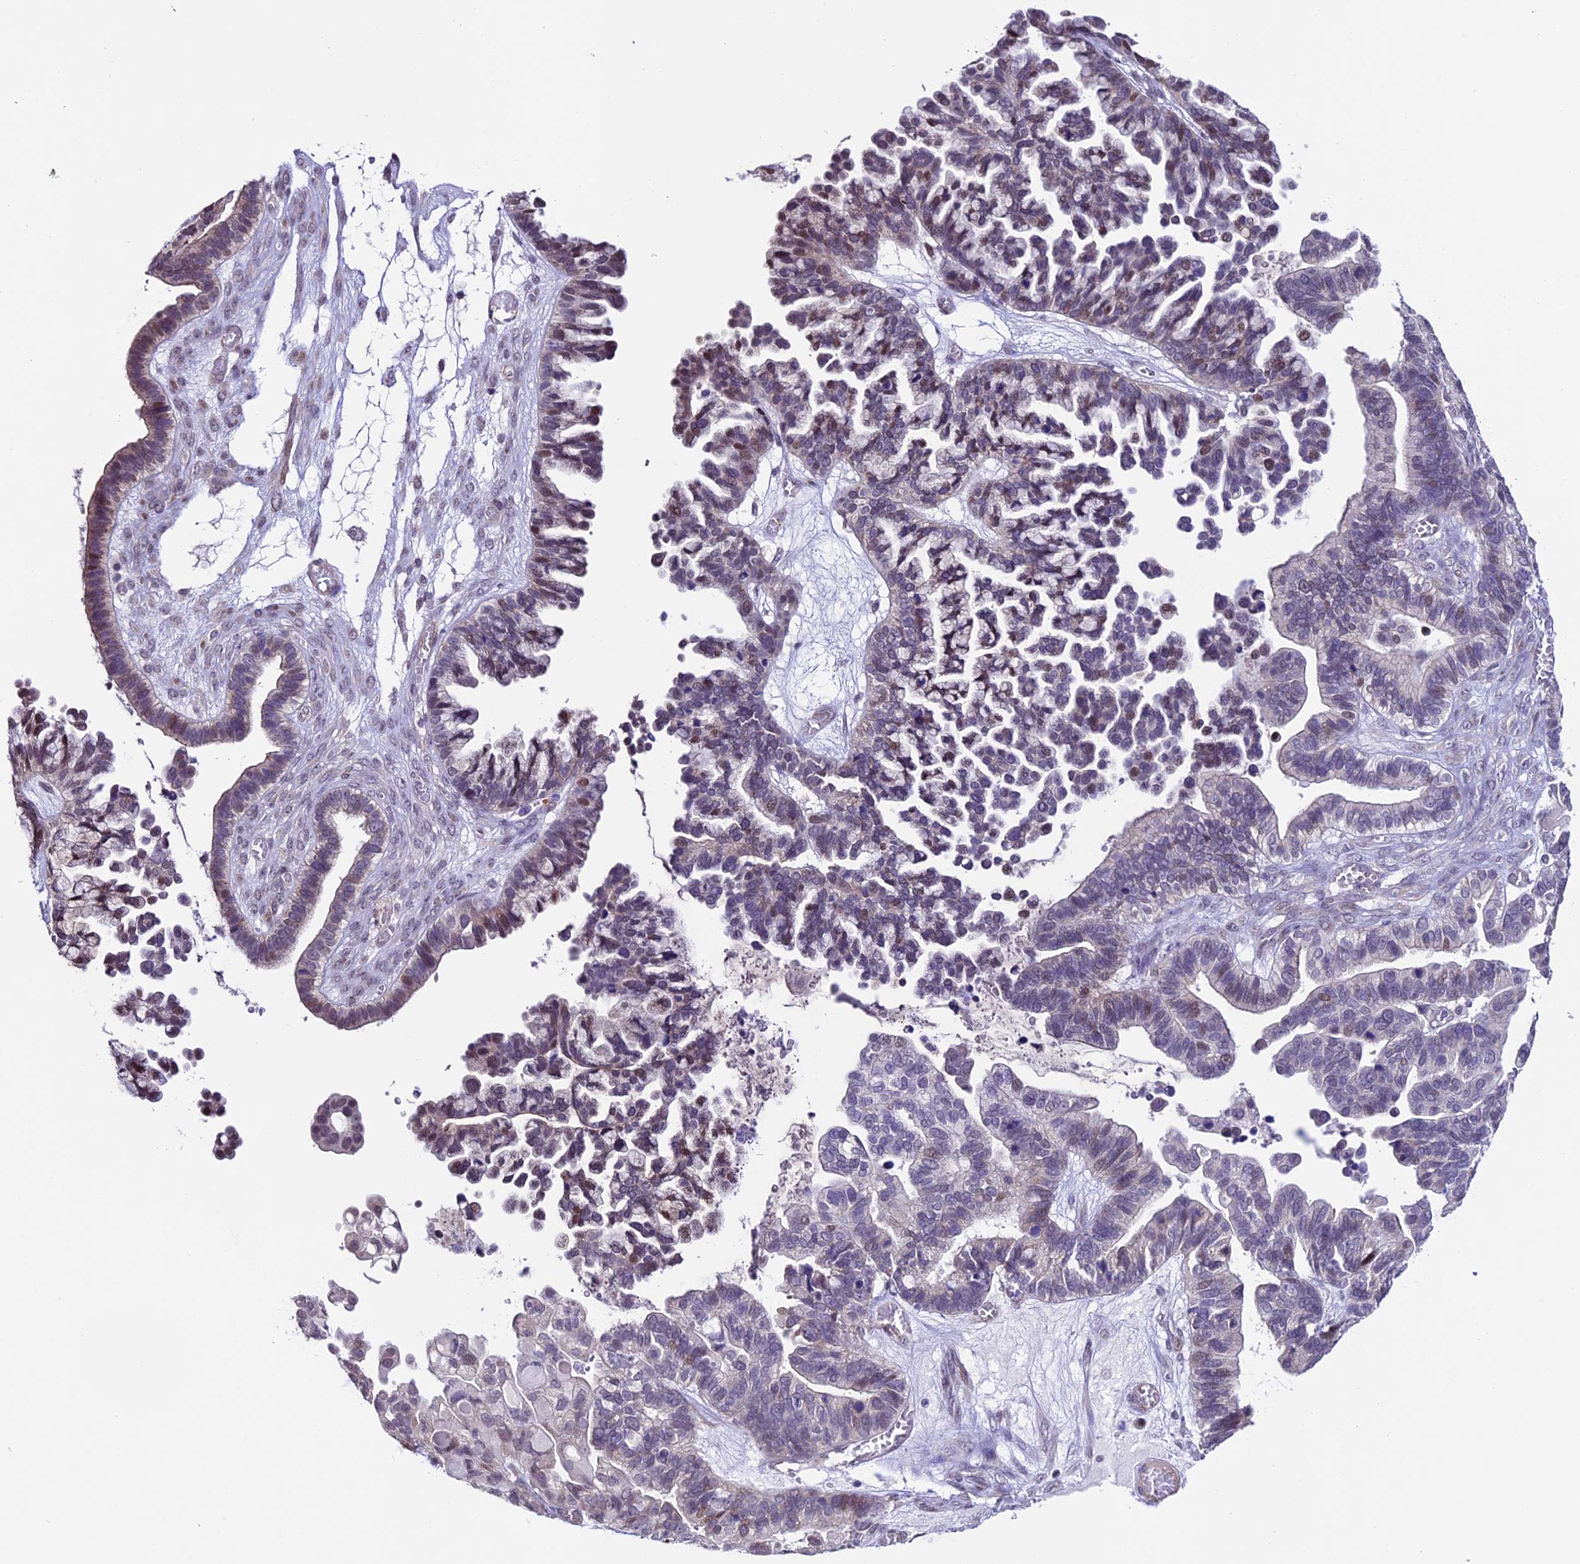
{"staining": {"intensity": "moderate", "quantity": "<25%", "location": "nuclear"}, "tissue": "ovarian cancer", "cell_type": "Tumor cells", "image_type": "cancer", "snomed": [{"axis": "morphology", "description": "Cystadenocarcinoma, serous, NOS"}, {"axis": "topography", "description": "Ovary"}], "caption": "Immunohistochemical staining of ovarian serous cystadenocarcinoma demonstrates moderate nuclear protein positivity in about <25% of tumor cells.", "gene": "TMEM171", "patient": {"sex": "female", "age": 56}}